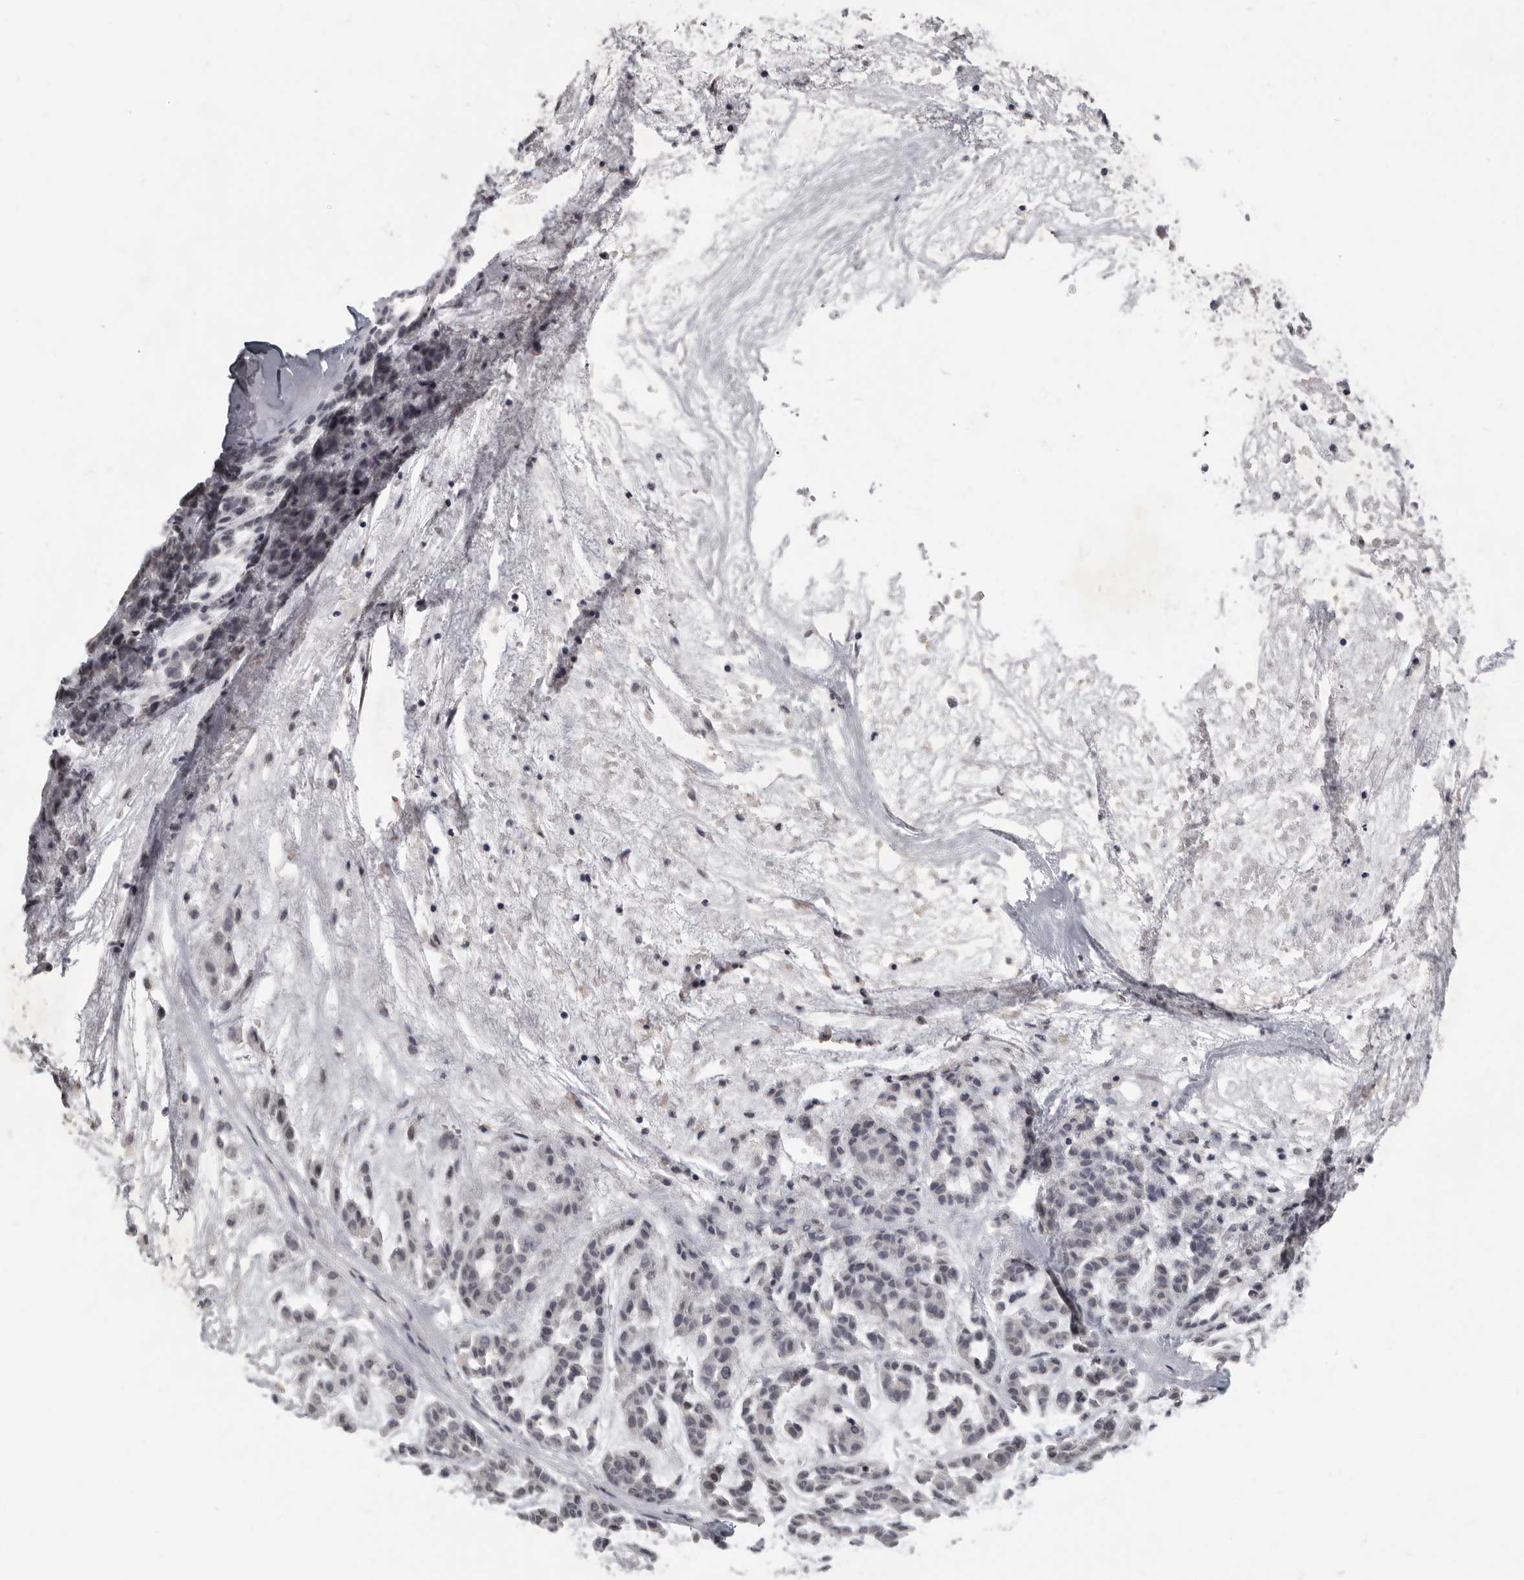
{"staining": {"intensity": "negative", "quantity": "none", "location": "none"}, "tissue": "head and neck cancer", "cell_type": "Tumor cells", "image_type": "cancer", "snomed": [{"axis": "morphology", "description": "Adenocarcinoma, NOS"}, {"axis": "morphology", "description": "Adenoma, NOS"}, {"axis": "topography", "description": "Head-Neck"}], "caption": "The immunohistochemistry (IHC) photomicrograph has no significant expression in tumor cells of adenocarcinoma (head and neck) tissue. The staining was performed using DAB (3,3'-diaminobenzidine) to visualize the protein expression in brown, while the nuclei were stained in blue with hematoxylin (Magnification: 20x).", "gene": "MRTO4", "patient": {"sex": "female", "age": 55}}